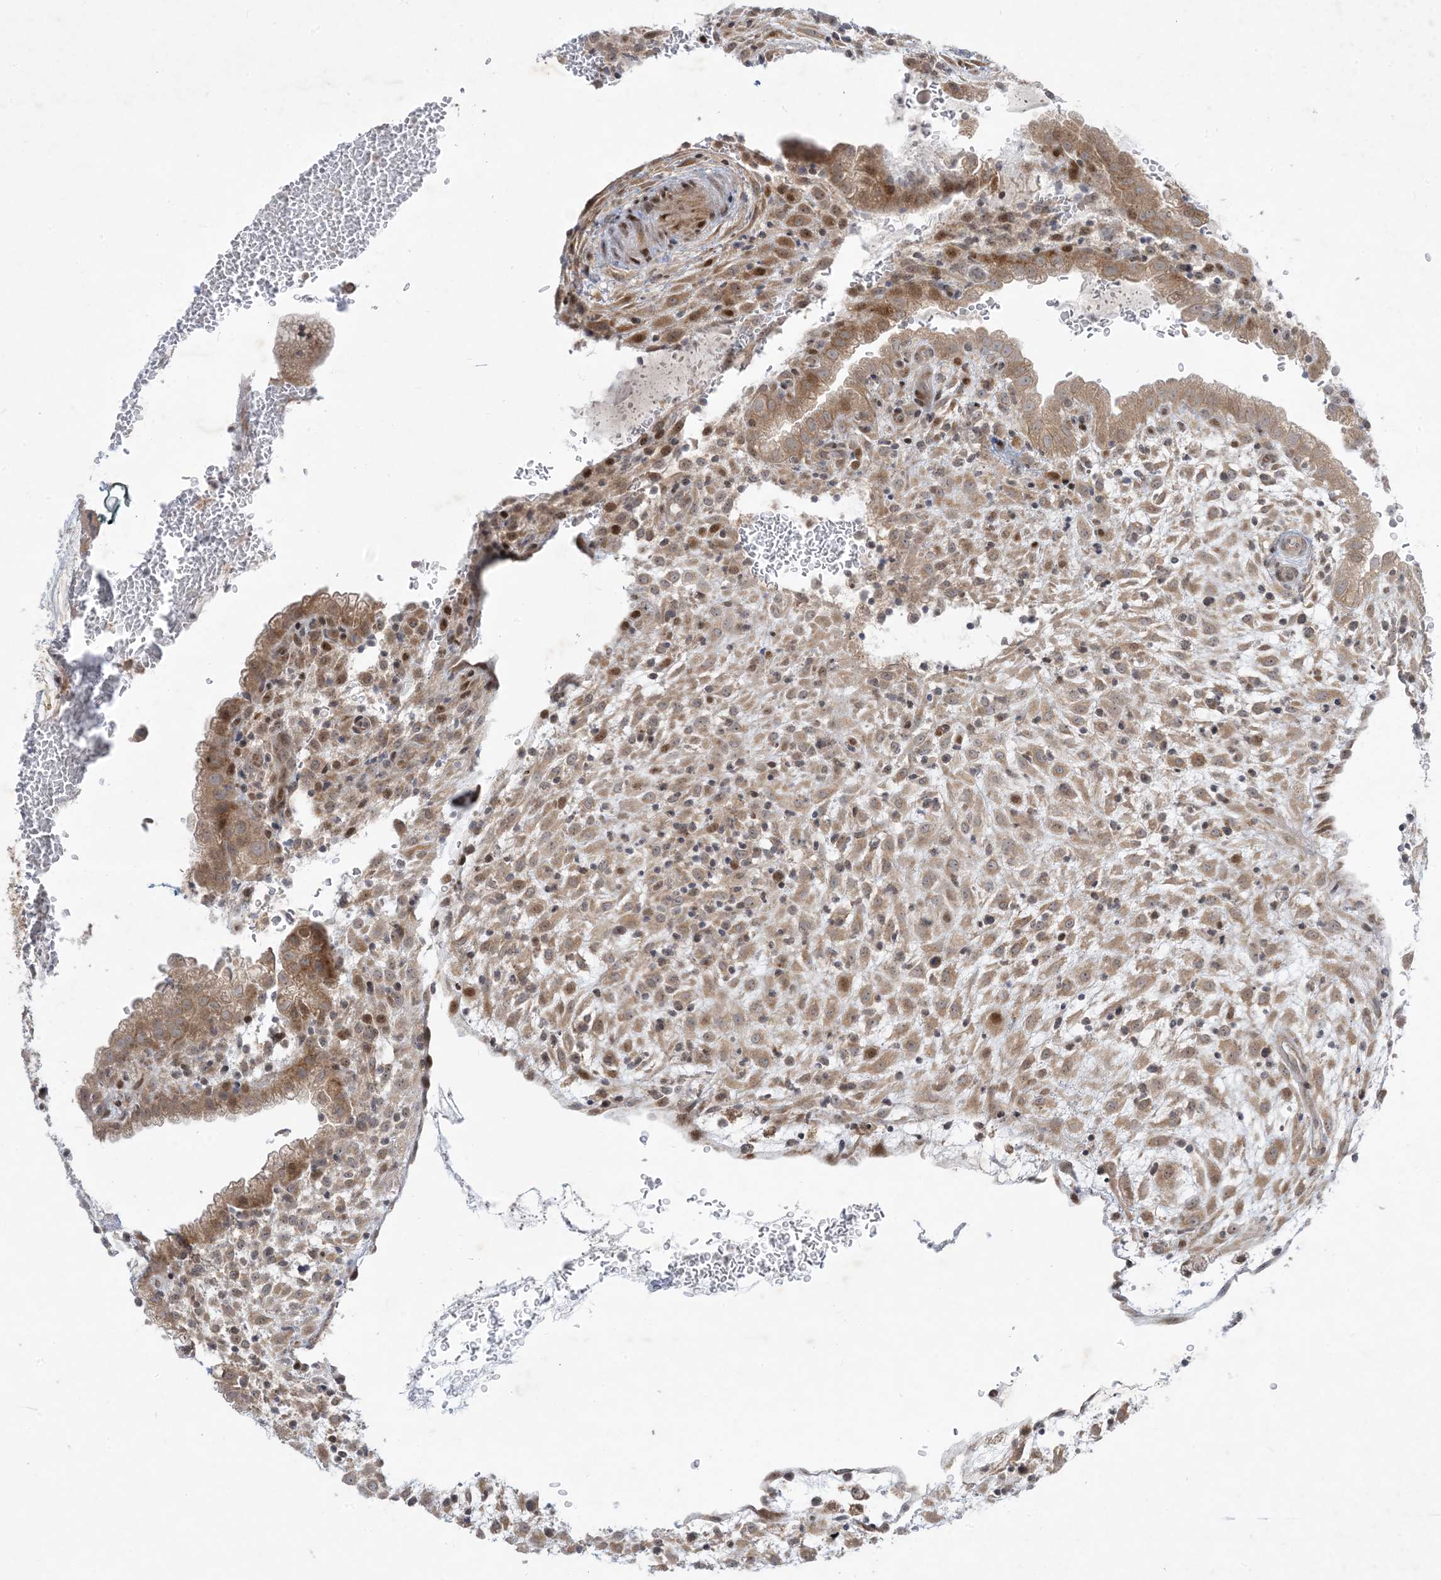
{"staining": {"intensity": "moderate", "quantity": ">75%", "location": "cytoplasmic/membranous"}, "tissue": "placenta", "cell_type": "Decidual cells", "image_type": "normal", "snomed": [{"axis": "morphology", "description": "Normal tissue, NOS"}, {"axis": "topography", "description": "Placenta"}], "caption": "Protein analysis of benign placenta demonstrates moderate cytoplasmic/membranous positivity in approximately >75% of decidual cells.", "gene": "SOGA3", "patient": {"sex": "female", "age": 35}}